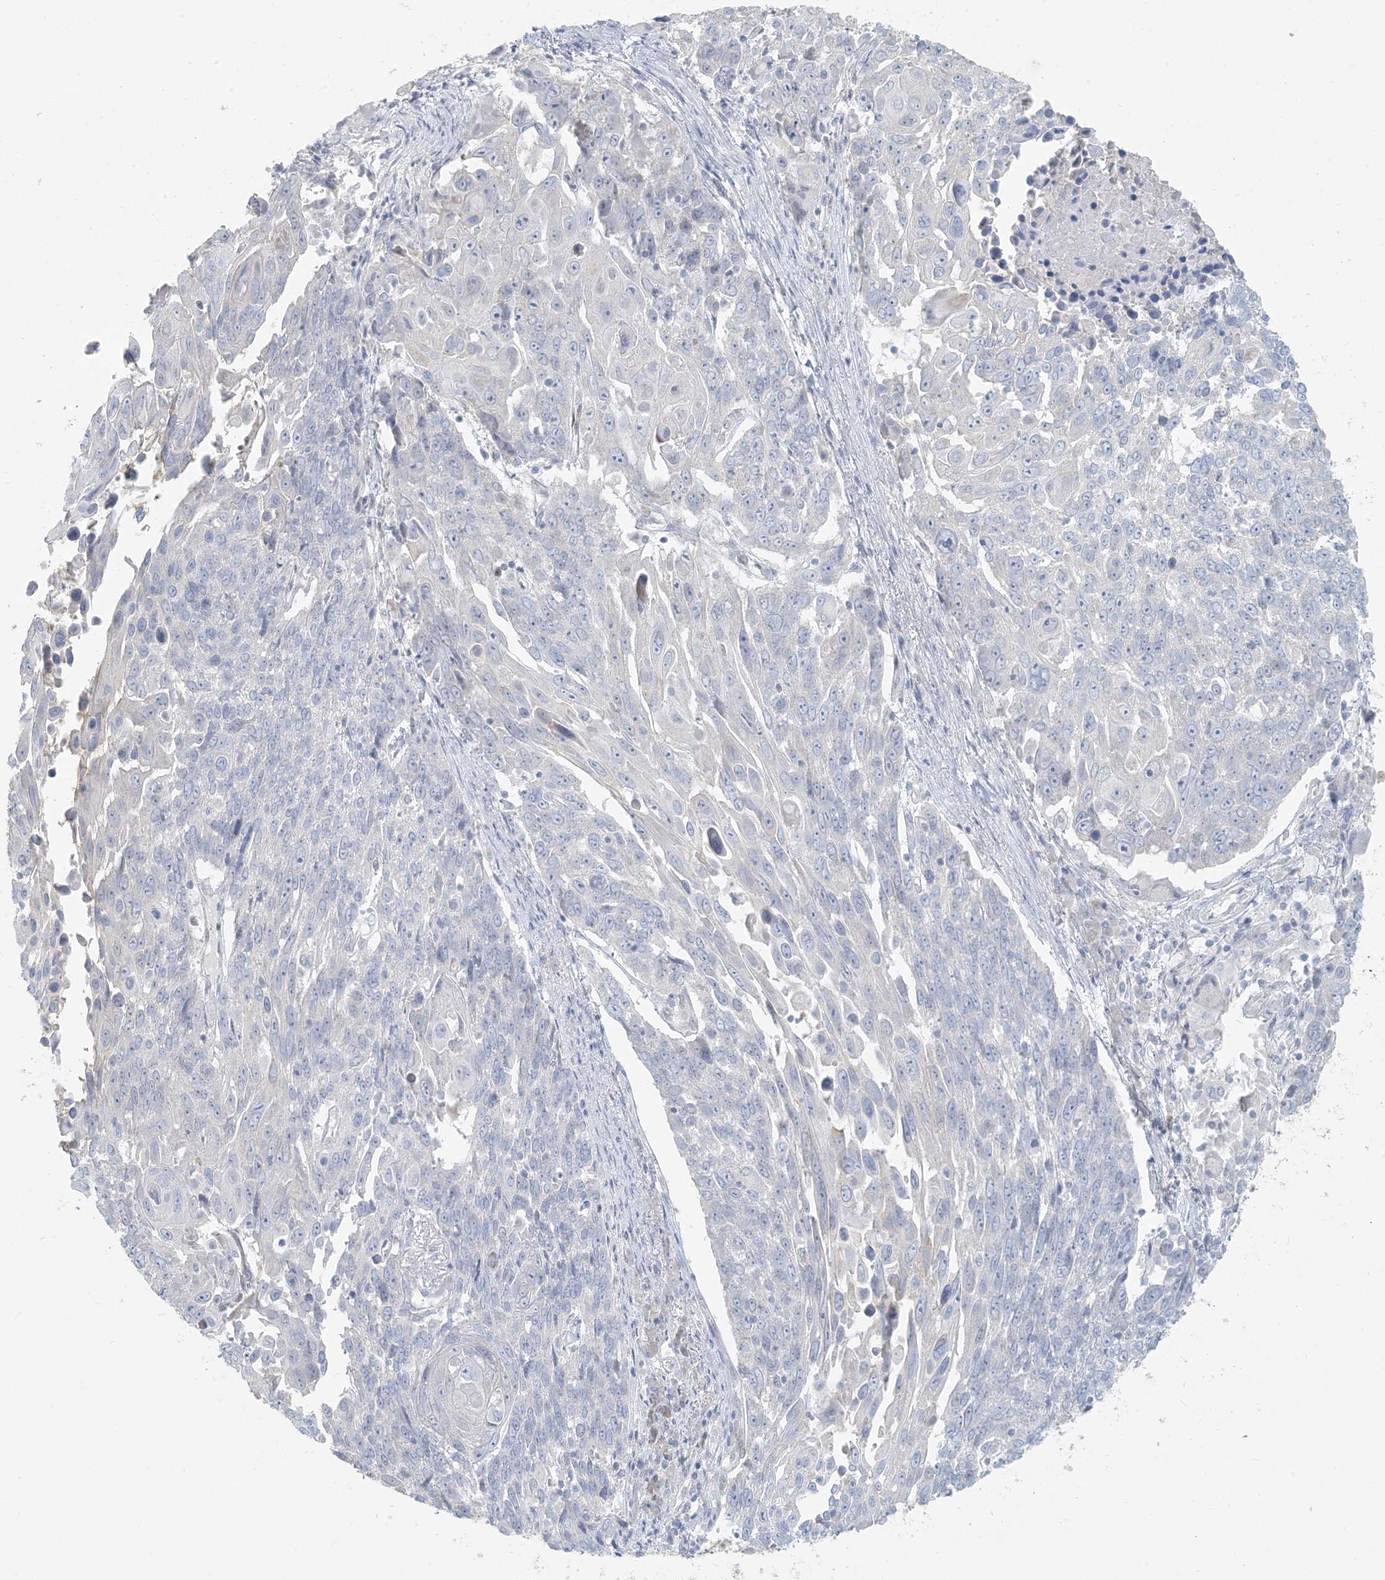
{"staining": {"intensity": "negative", "quantity": "none", "location": "none"}, "tissue": "lung cancer", "cell_type": "Tumor cells", "image_type": "cancer", "snomed": [{"axis": "morphology", "description": "Squamous cell carcinoma, NOS"}, {"axis": "topography", "description": "Lung"}], "caption": "Lung cancer was stained to show a protein in brown. There is no significant staining in tumor cells. (DAB (3,3'-diaminobenzidine) IHC visualized using brightfield microscopy, high magnification).", "gene": "HACL1", "patient": {"sex": "male", "age": 66}}